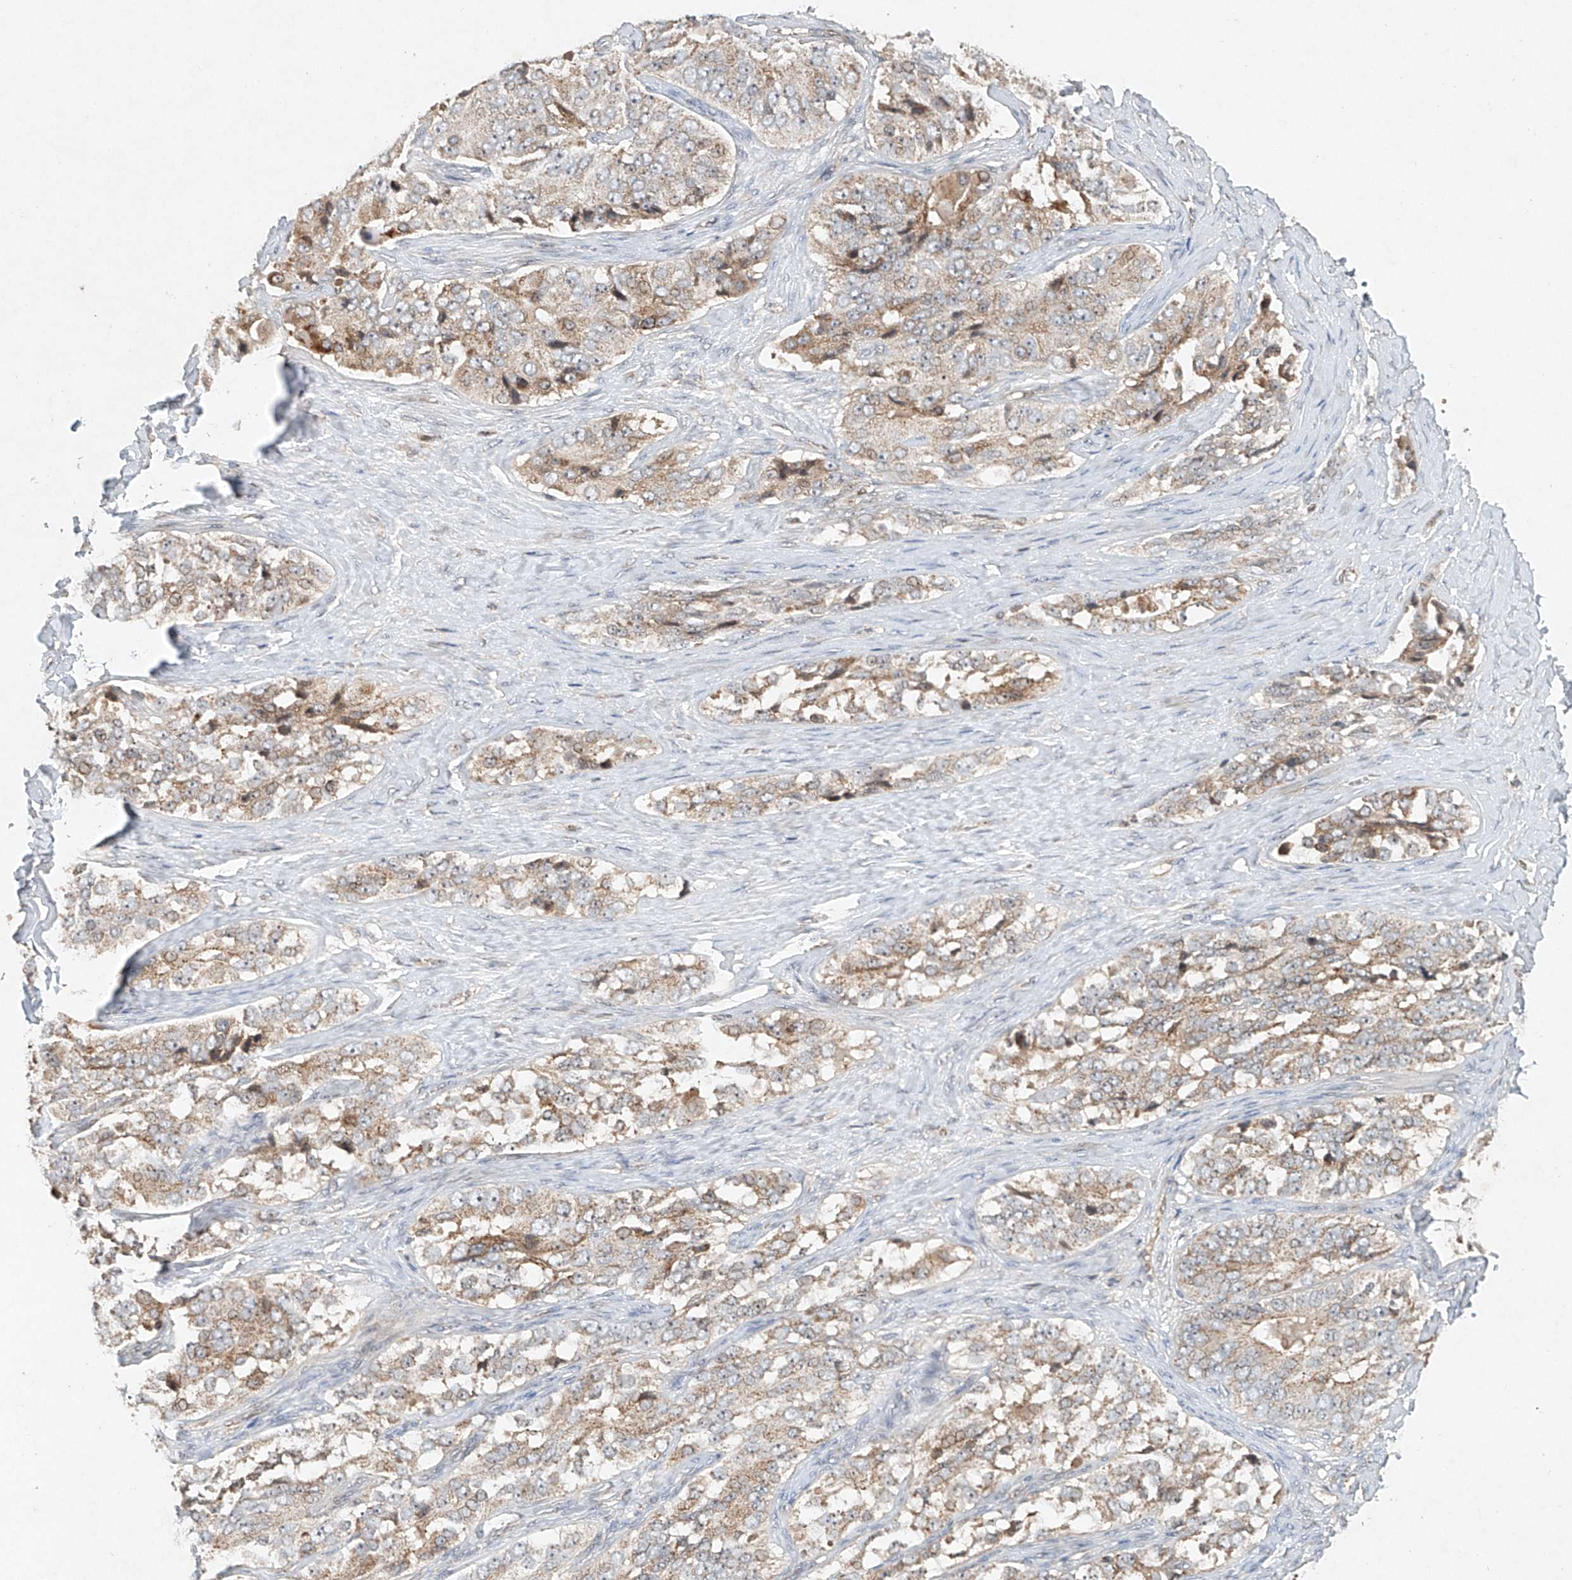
{"staining": {"intensity": "weak", "quantity": ">75%", "location": "cytoplasmic/membranous"}, "tissue": "ovarian cancer", "cell_type": "Tumor cells", "image_type": "cancer", "snomed": [{"axis": "morphology", "description": "Carcinoma, endometroid"}, {"axis": "topography", "description": "Ovary"}], "caption": "Weak cytoplasmic/membranous expression for a protein is appreciated in about >75% of tumor cells of ovarian cancer (endometroid carcinoma) using immunohistochemistry.", "gene": "DCAF11", "patient": {"sex": "female", "age": 51}}